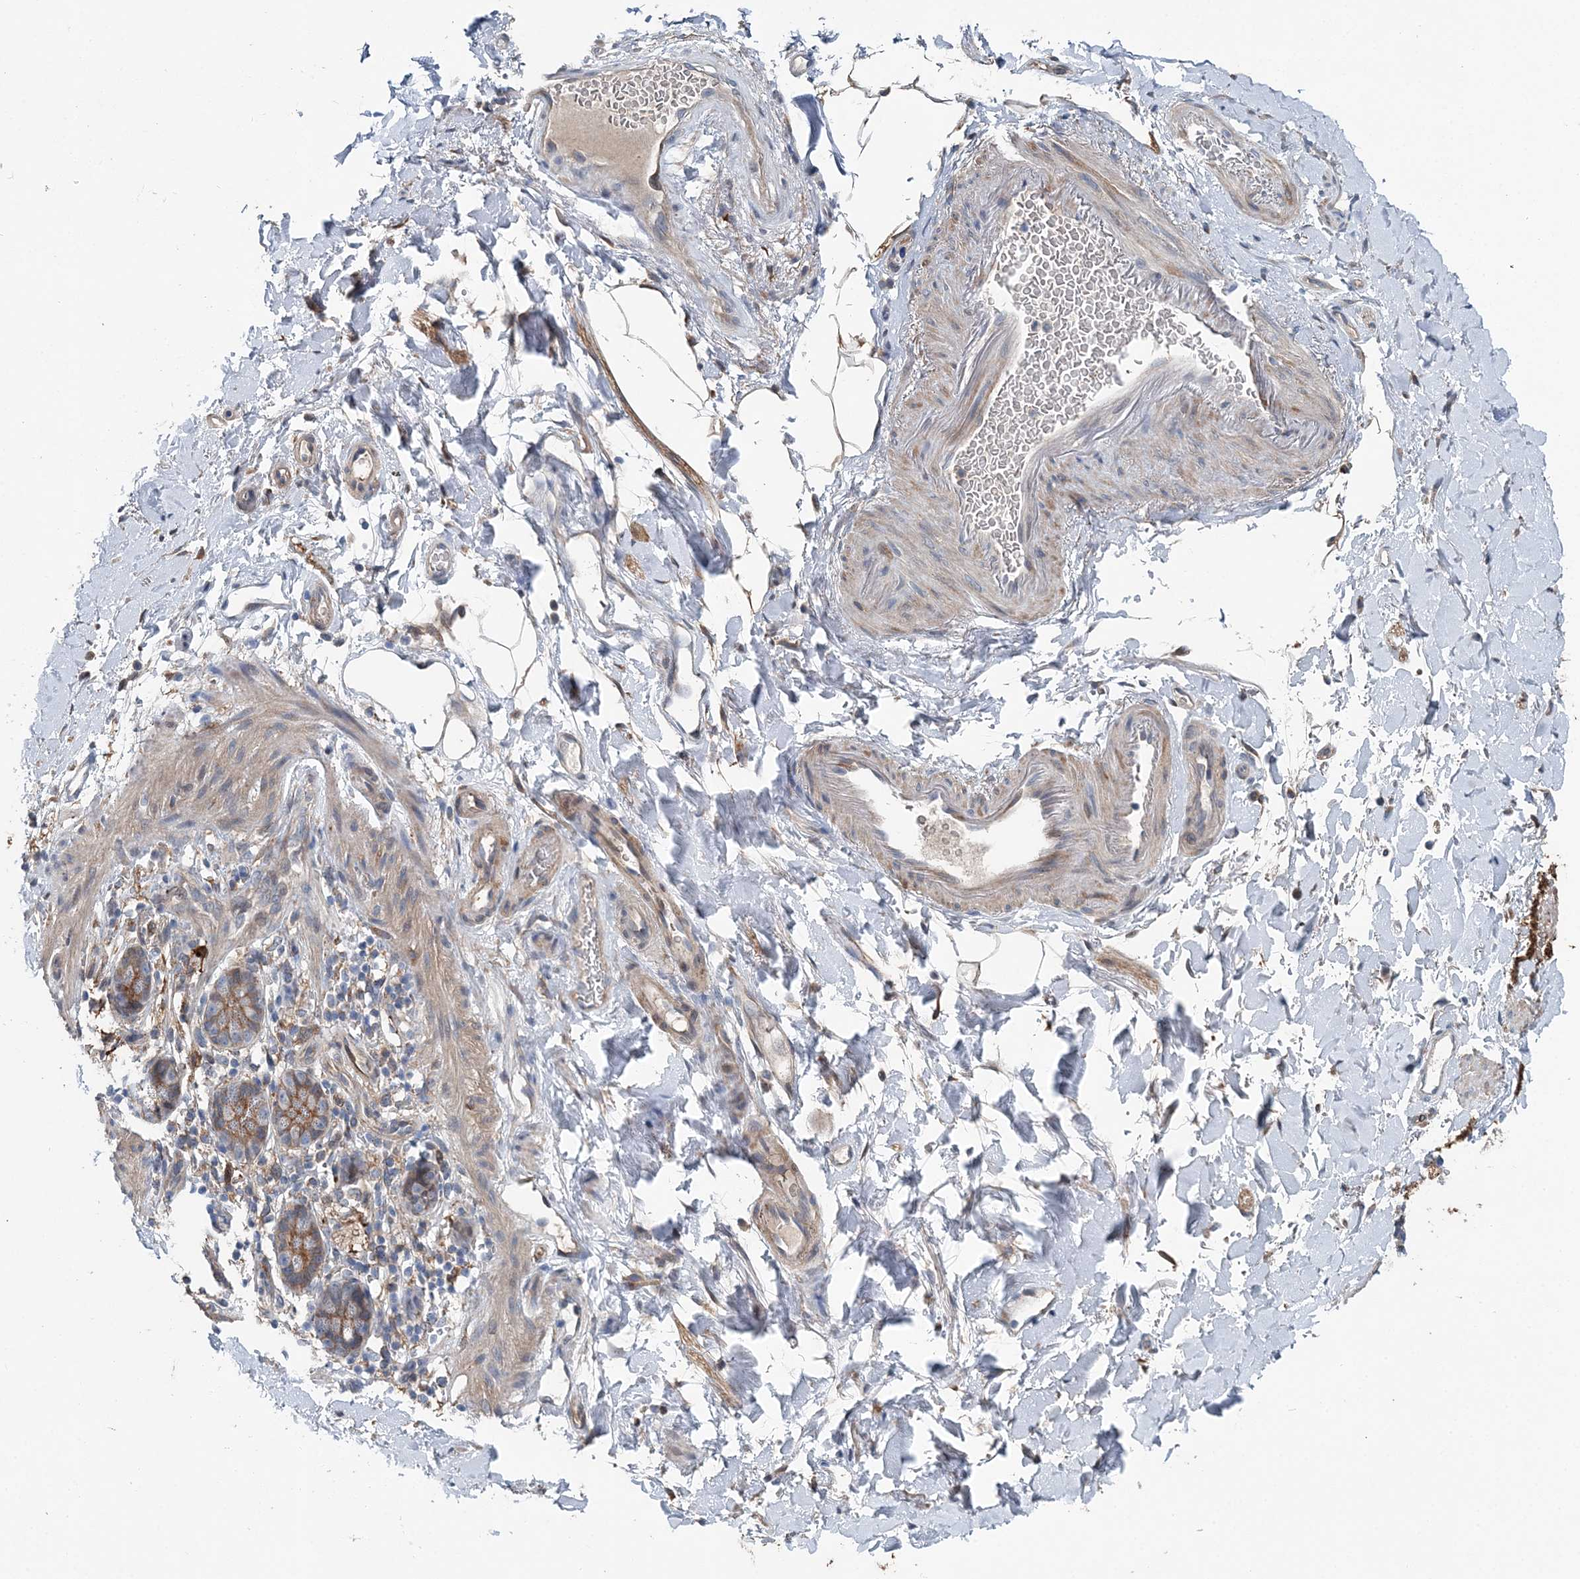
{"staining": {"intensity": "moderate", "quantity": "25%-75%", "location": "cytoplasmic/membranous"}, "tissue": "smooth muscle", "cell_type": "Smooth muscle cells", "image_type": "normal", "snomed": [{"axis": "morphology", "description": "Normal tissue, NOS"}, {"axis": "topography", "description": "Smooth muscle"}, {"axis": "topography", "description": "Small intestine"}], "caption": "Protein staining demonstrates moderate cytoplasmic/membranous staining in about 25%-75% of smooth muscle cells in unremarkable smooth muscle.", "gene": "SPOPL", "patient": {"sex": "female", "age": 84}}